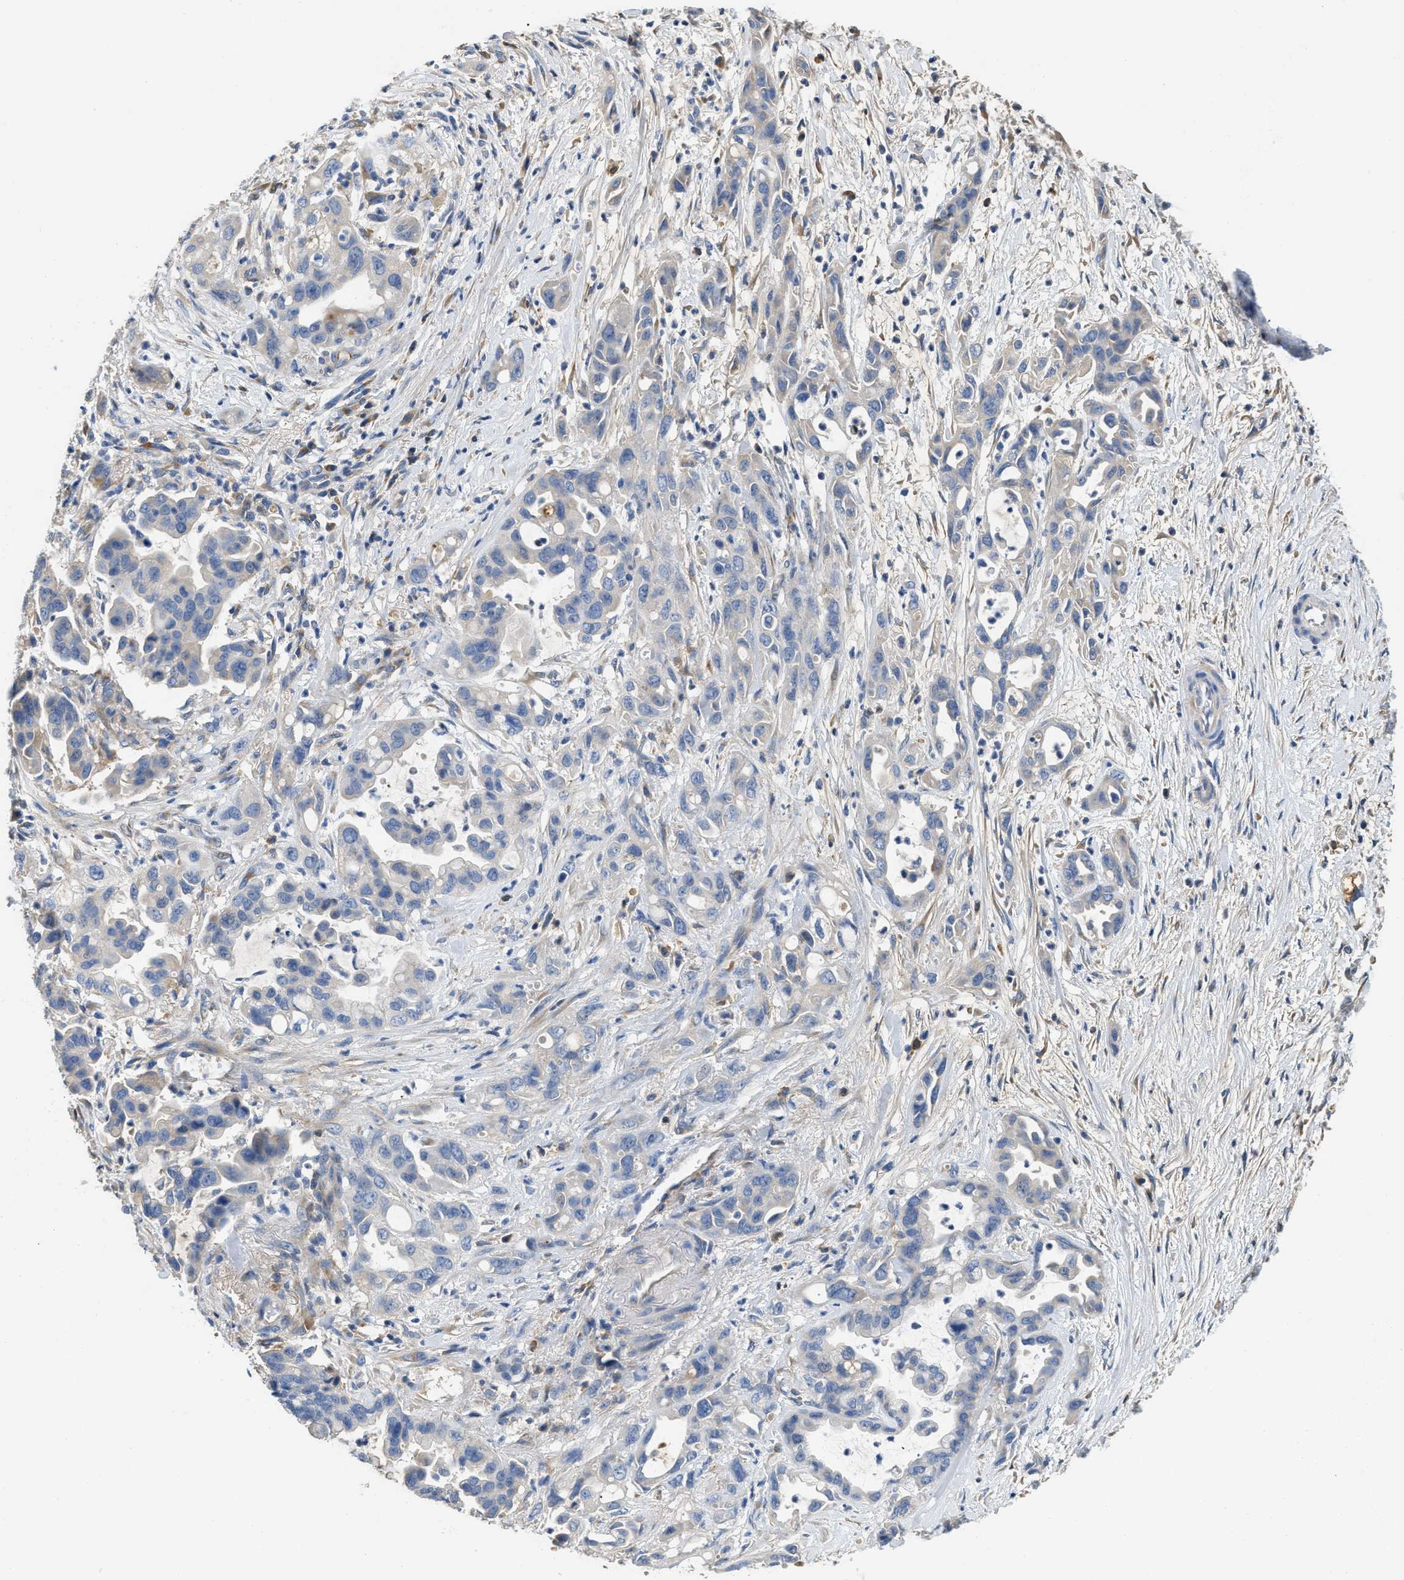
{"staining": {"intensity": "negative", "quantity": "none", "location": "none"}, "tissue": "pancreatic cancer", "cell_type": "Tumor cells", "image_type": "cancer", "snomed": [{"axis": "morphology", "description": "Adenocarcinoma, NOS"}, {"axis": "topography", "description": "Pancreas"}], "caption": "This image is of adenocarcinoma (pancreatic) stained with immunohistochemistry to label a protein in brown with the nuclei are counter-stained blue. There is no expression in tumor cells.", "gene": "C1S", "patient": {"sex": "female", "age": 70}}